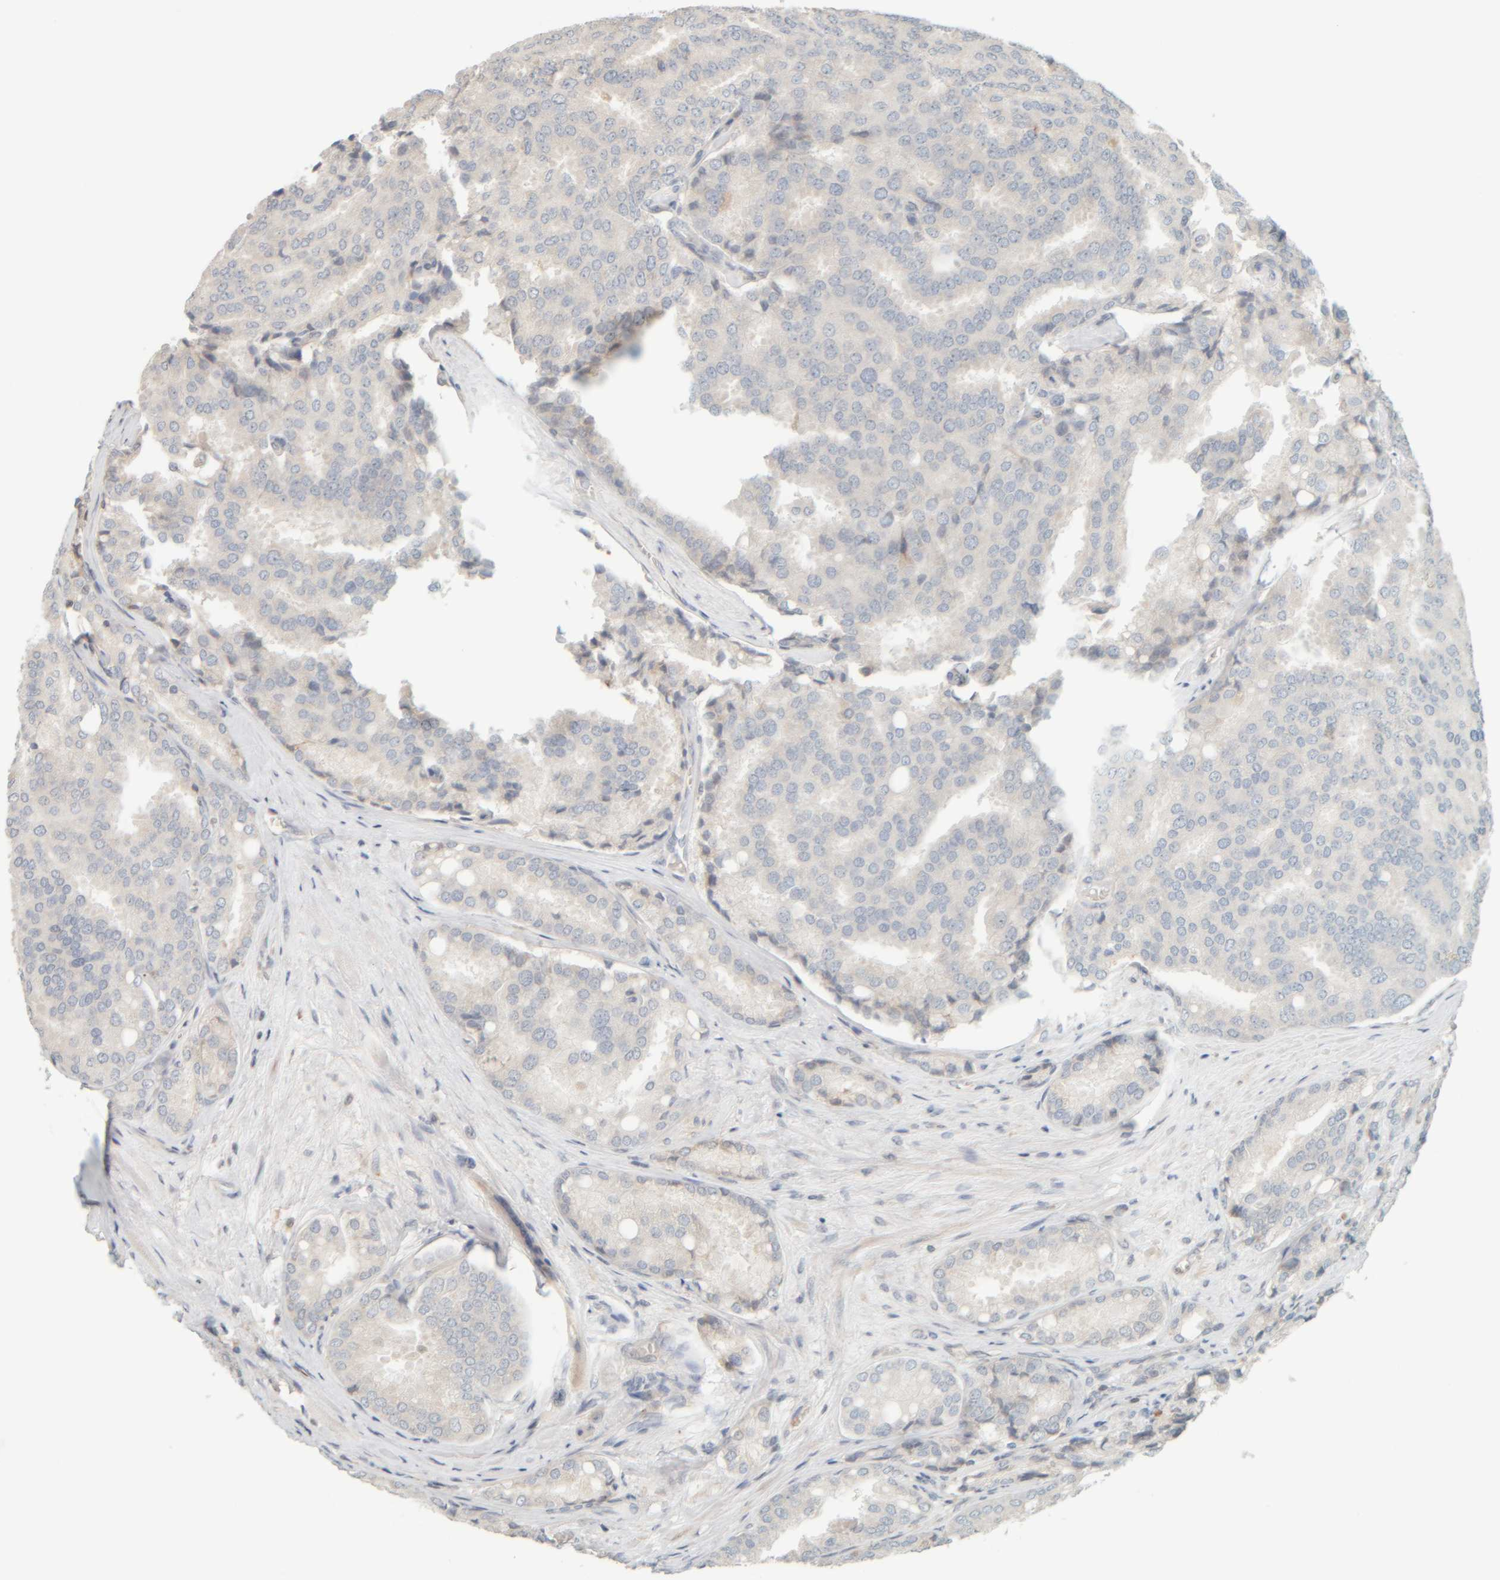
{"staining": {"intensity": "negative", "quantity": "none", "location": "none"}, "tissue": "prostate cancer", "cell_type": "Tumor cells", "image_type": "cancer", "snomed": [{"axis": "morphology", "description": "Adenocarcinoma, High grade"}, {"axis": "topography", "description": "Prostate"}], "caption": "The immunohistochemistry photomicrograph has no significant positivity in tumor cells of prostate cancer tissue.", "gene": "PTGES3L-AARSD1", "patient": {"sex": "male", "age": 50}}